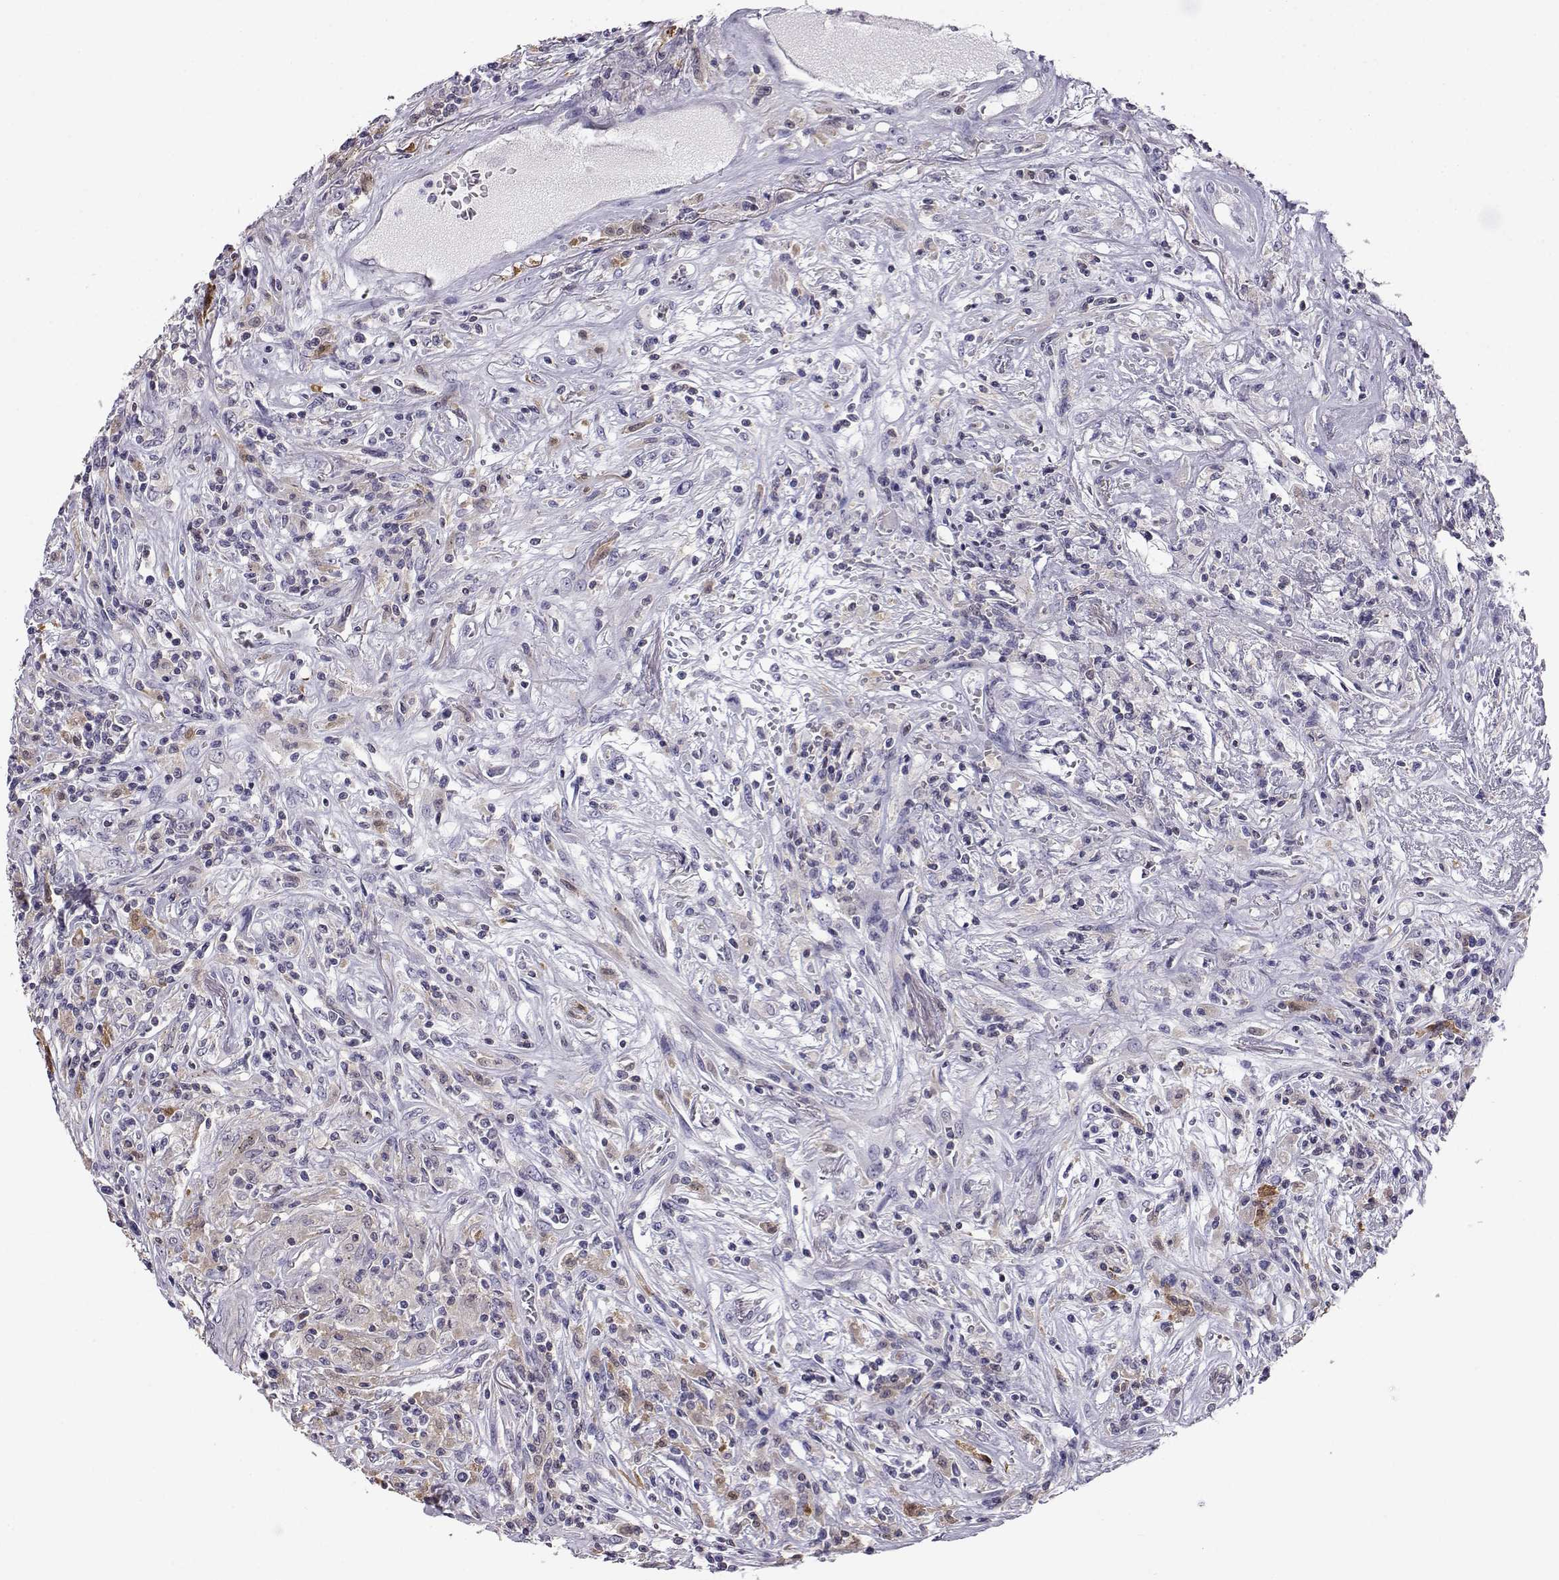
{"staining": {"intensity": "weak", "quantity": "<25%", "location": "cytoplasmic/membranous"}, "tissue": "lymphoma", "cell_type": "Tumor cells", "image_type": "cancer", "snomed": [{"axis": "morphology", "description": "Malignant lymphoma, non-Hodgkin's type, High grade"}, {"axis": "topography", "description": "Lung"}], "caption": "There is no significant expression in tumor cells of lymphoma. (Immunohistochemistry, brightfield microscopy, high magnification).", "gene": "AKR1B1", "patient": {"sex": "male", "age": 79}}